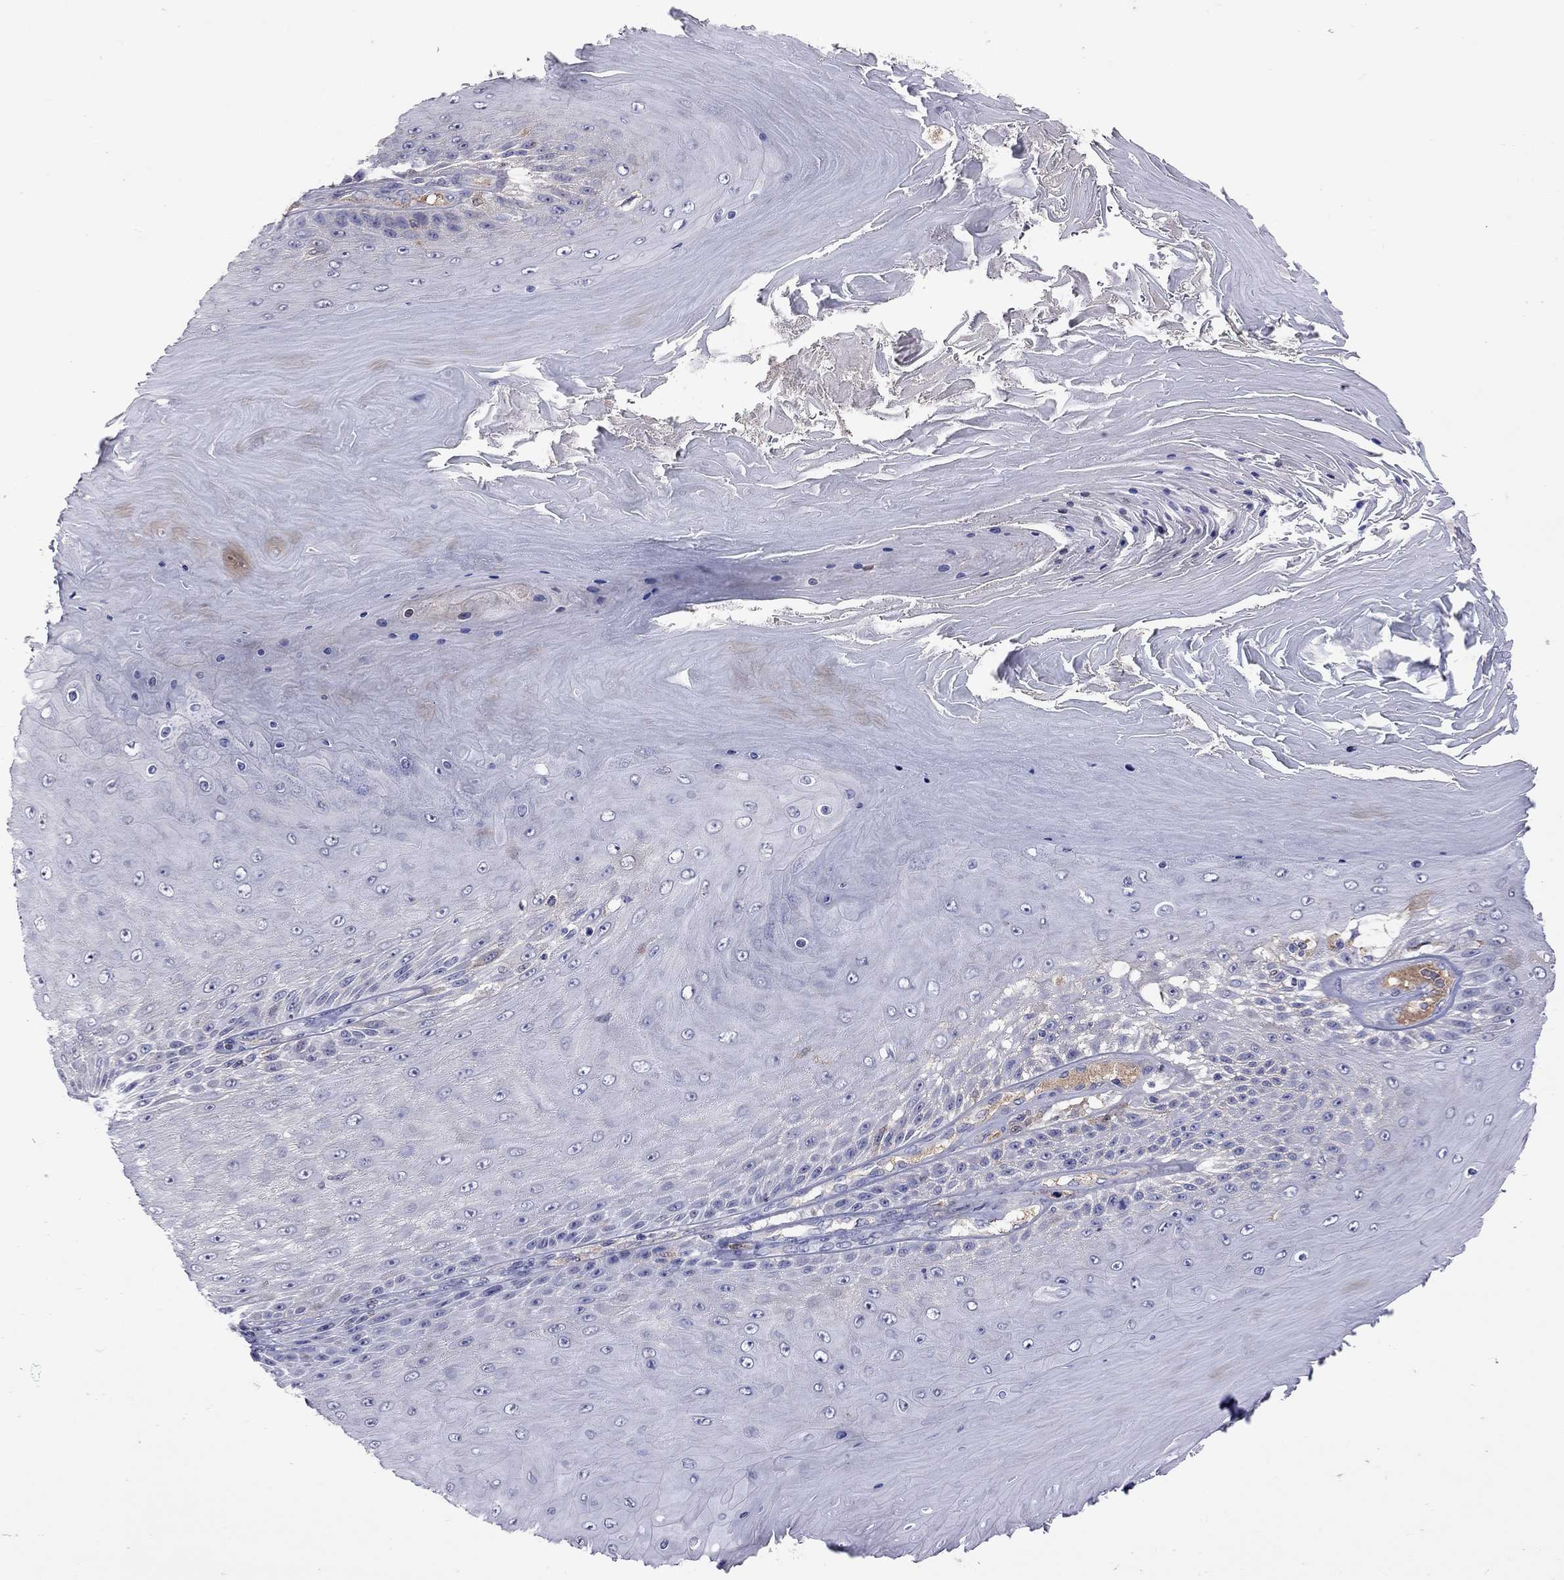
{"staining": {"intensity": "negative", "quantity": "none", "location": "none"}, "tissue": "skin cancer", "cell_type": "Tumor cells", "image_type": "cancer", "snomed": [{"axis": "morphology", "description": "Squamous cell carcinoma, NOS"}, {"axis": "topography", "description": "Skin"}], "caption": "A high-resolution histopathology image shows immunohistochemistry staining of skin squamous cell carcinoma, which demonstrates no significant staining in tumor cells.", "gene": "SERPINA3", "patient": {"sex": "male", "age": 62}}